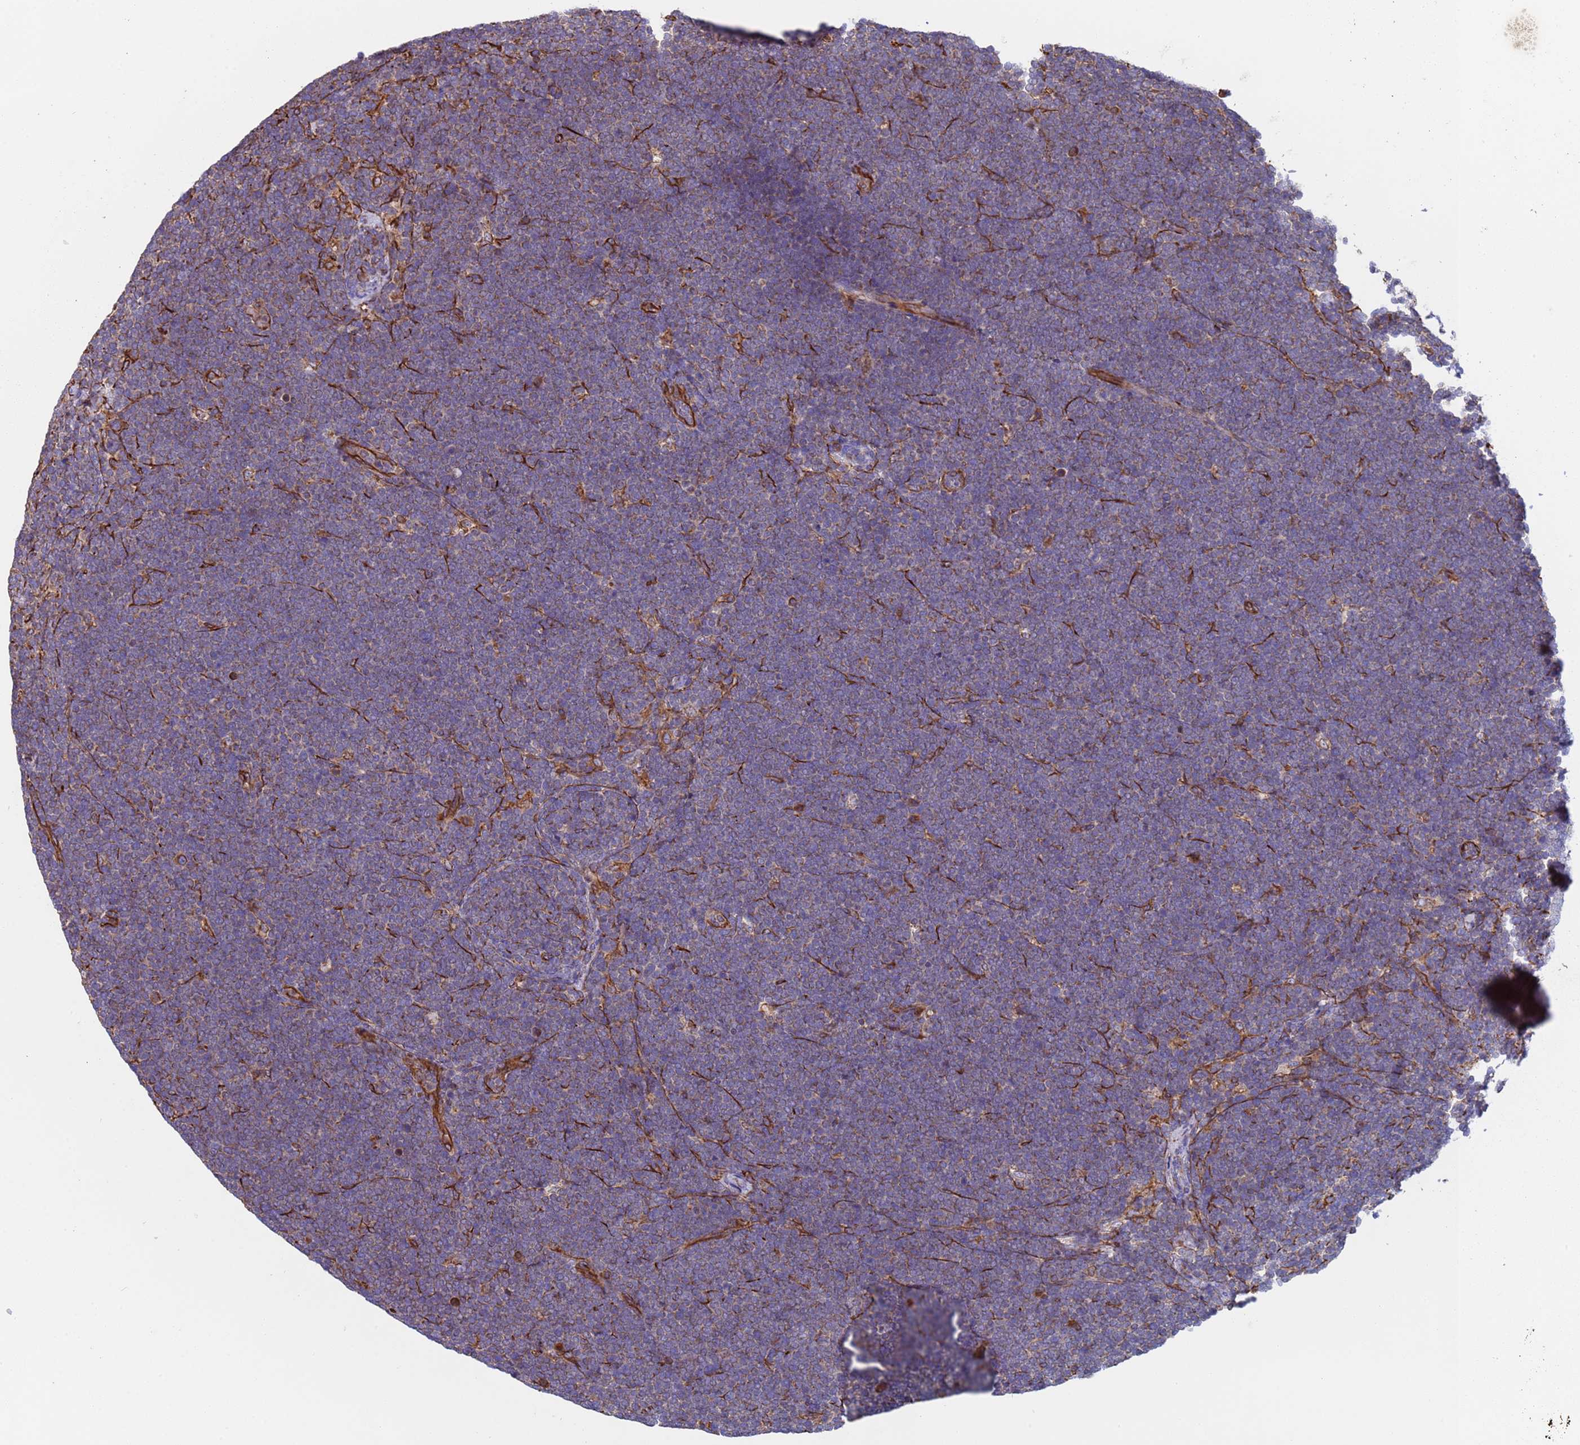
{"staining": {"intensity": "negative", "quantity": "none", "location": "none"}, "tissue": "lymphoma", "cell_type": "Tumor cells", "image_type": "cancer", "snomed": [{"axis": "morphology", "description": "Malignant lymphoma, non-Hodgkin's type, High grade"}, {"axis": "topography", "description": "Lymph node"}], "caption": "There is no significant expression in tumor cells of high-grade malignant lymphoma, non-Hodgkin's type.", "gene": "NUDT12", "patient": {"sex": "male", "age": 13}}